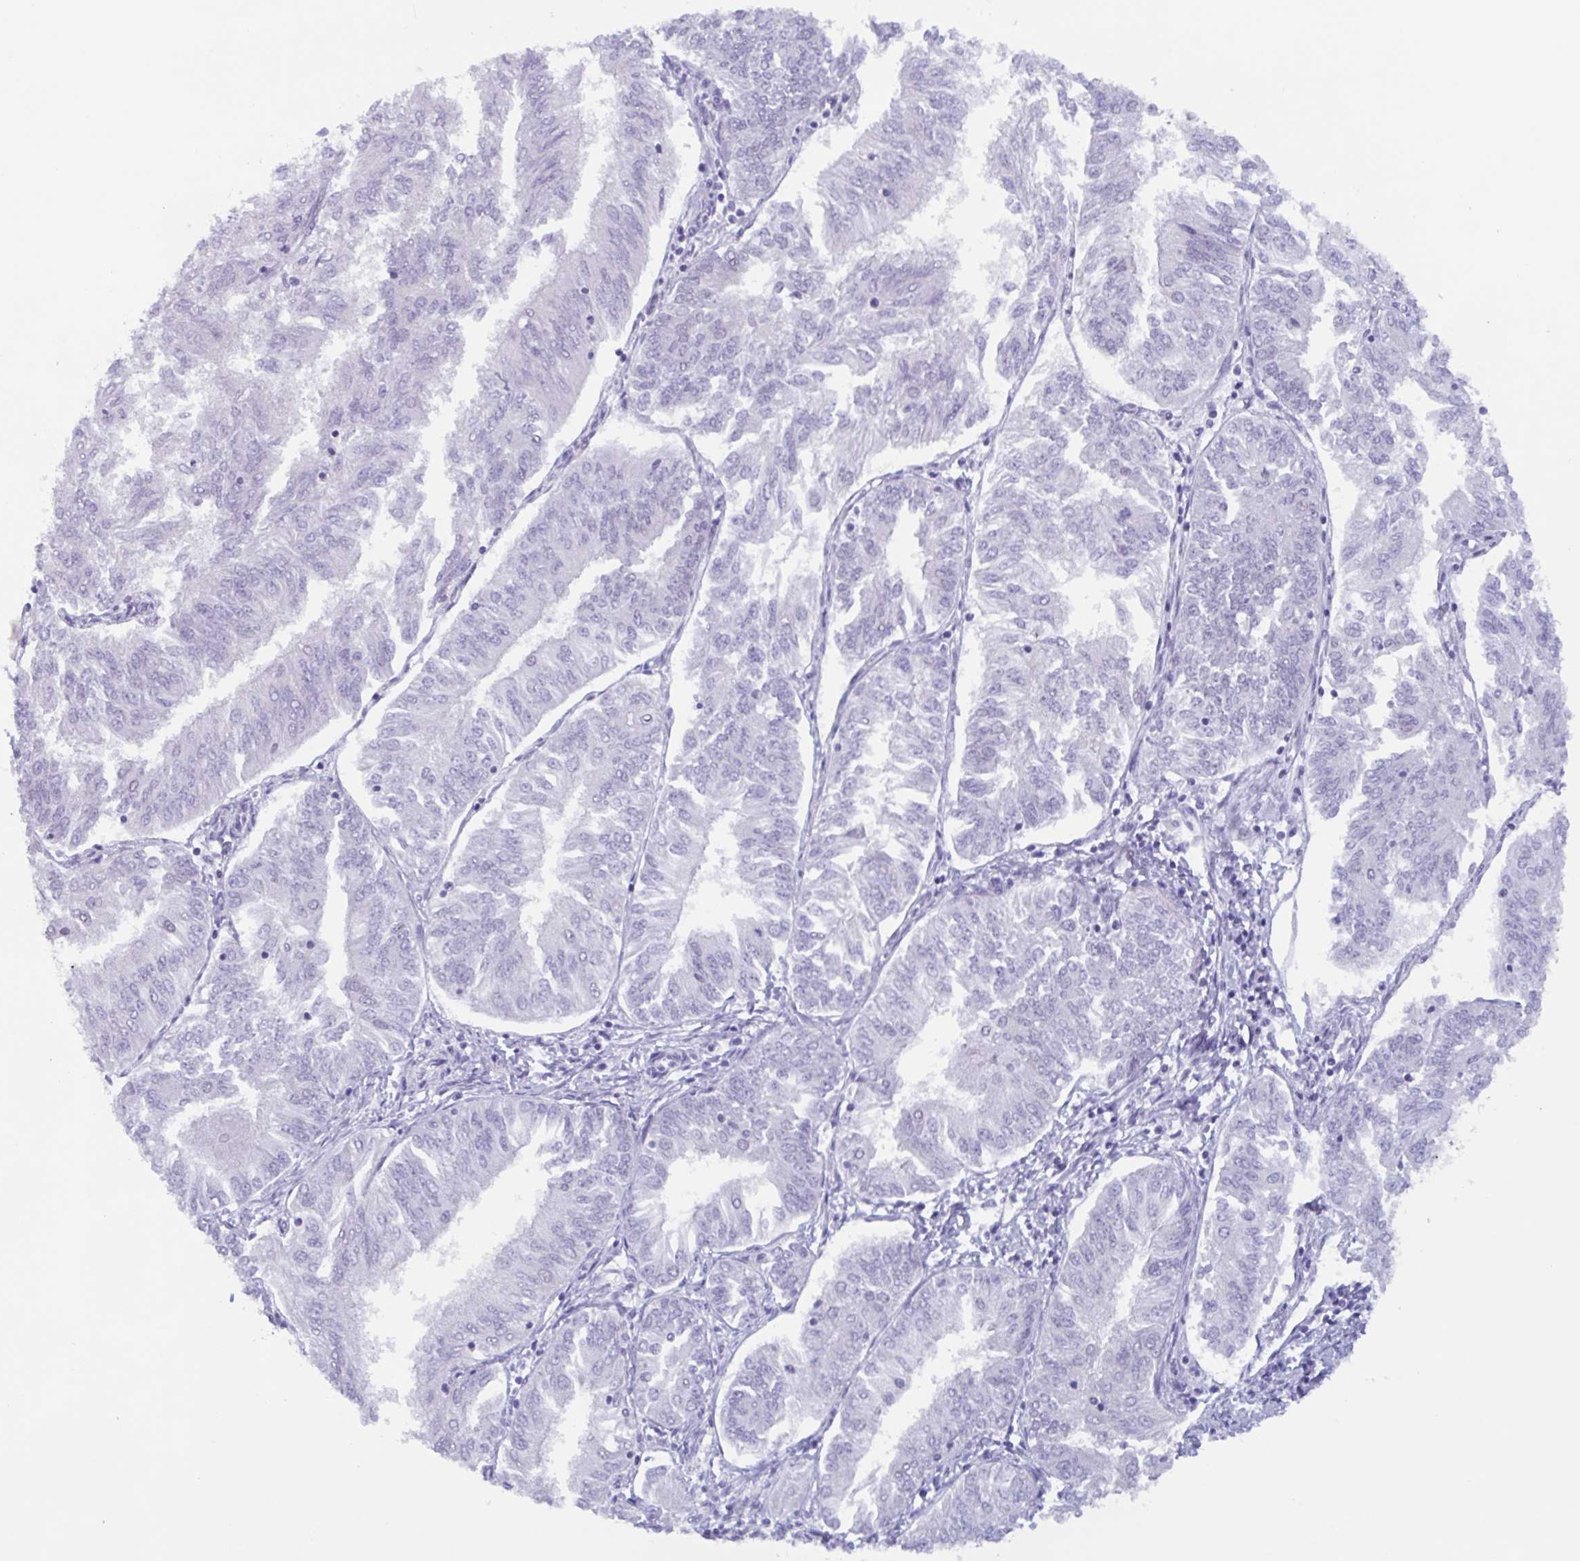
{"staining": {"intensity": "negative", "quantity": "none", "location": "none"}, "tissue": "endometrial cancer", "cell_type": "Tumor cells", "image_type": "cancer", "snomed": [{"axis": "morphology", "description": "Adenocarcinoma, NOS"}, {"axis": "topography", "description": "Endometrium"}], "caption": "Human adenocarcinoma (endometrial) stained for a protein using immunohistochemistry (IHC) reveals no positivity in tumor cells.", "gene": "PLG", "patient": {"sex": "female", "age": 58}}